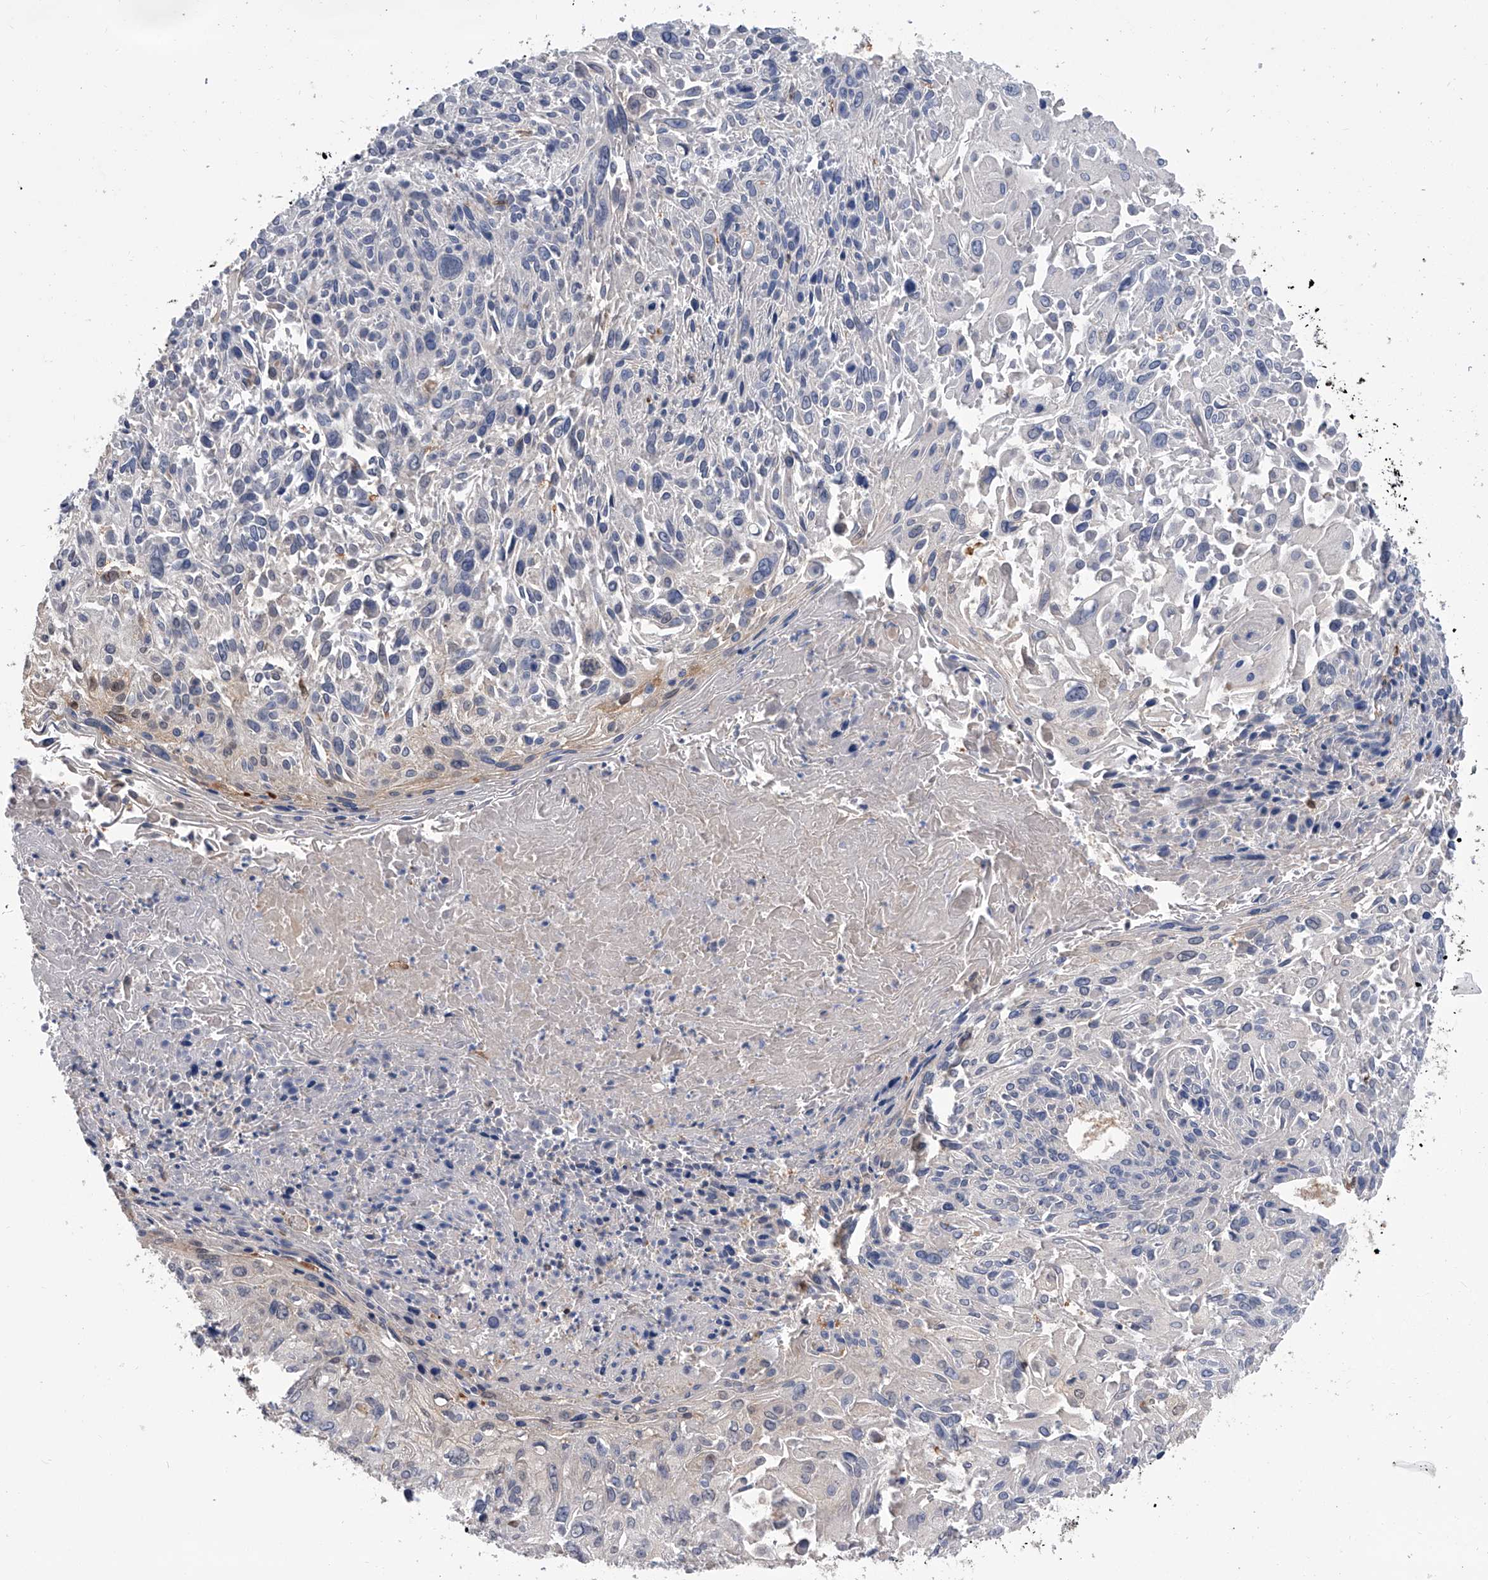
{"staining": {"intensity": "weak", "quantity": "<25%", "location": "cytoplasmic/membranous"}, "tissue": "cervical cancer", "cell_type": "Tumor cells", "image_type": "cancer", "snomed": [{"axis": "morphology", "description": "Squamous cell carcinoma, NOS"}, {"axis": "topography", "description": "Cervix"}], "caption": "Immunohistochemical staining of human squamous cell carcinoma (cervical) shows no significant staining in tumor cells.", "gene": "SERPINB9", "patient": {"sex": "female", "age": 51}}